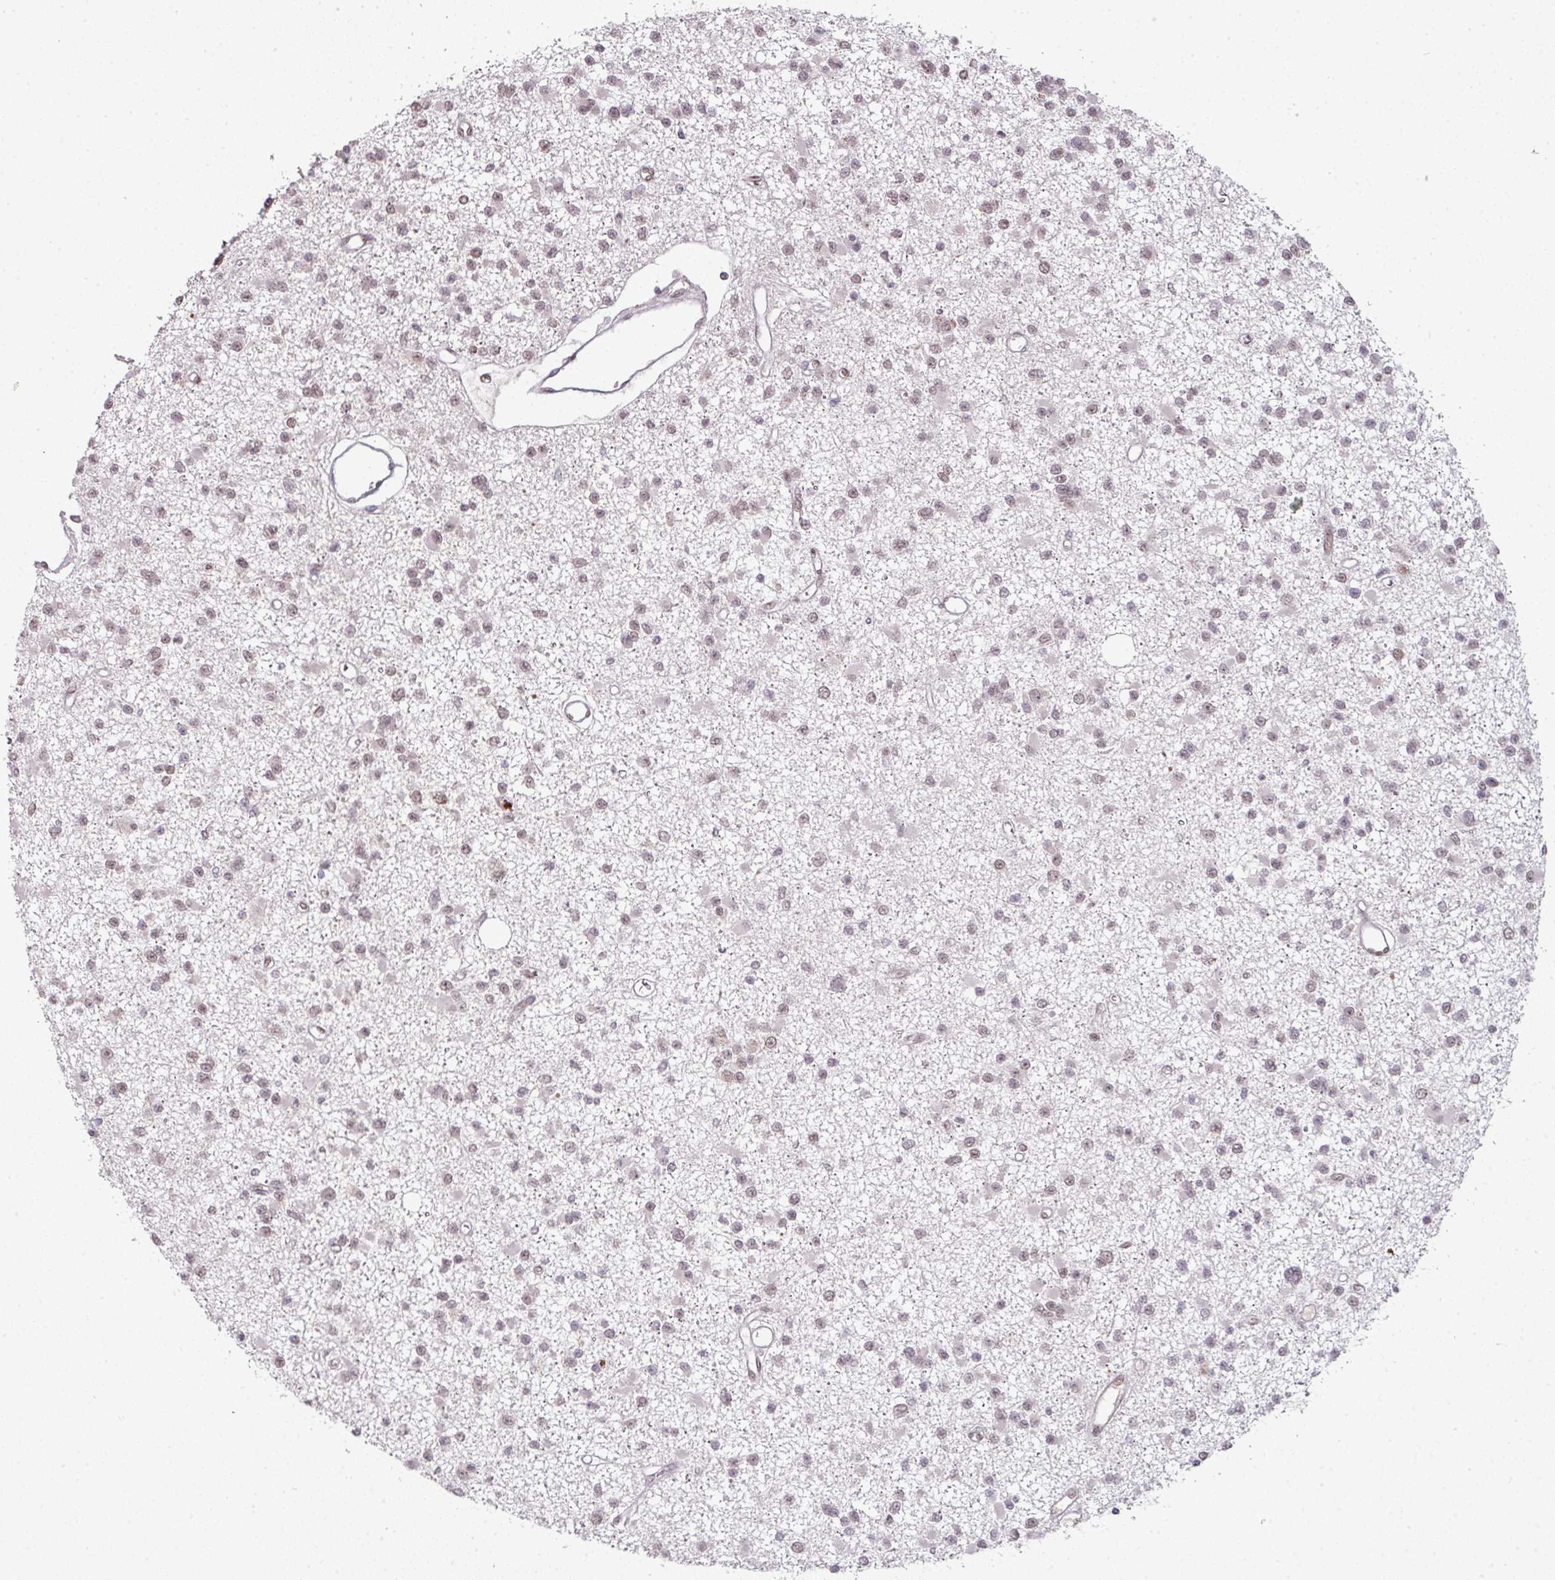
{"staining": {"intensity": "weak", "quantity": "25%-75%", "location": "nuclear"}, "tissue": "glioma", "cell_type": "Tumor cells", "image_type": "cancer", "snomed": [{"axis": "morphology", "description": "Glioma, malignant, Low grade"}, {"axis": "topography", "description": "Brain"}], "caption": "Malignant glioma (low-grade) stained for a protein shows weak nuclear positivity in tumor cells.", "gene": "NEIL1", "patient": {"sex": "female", "age": 22}}